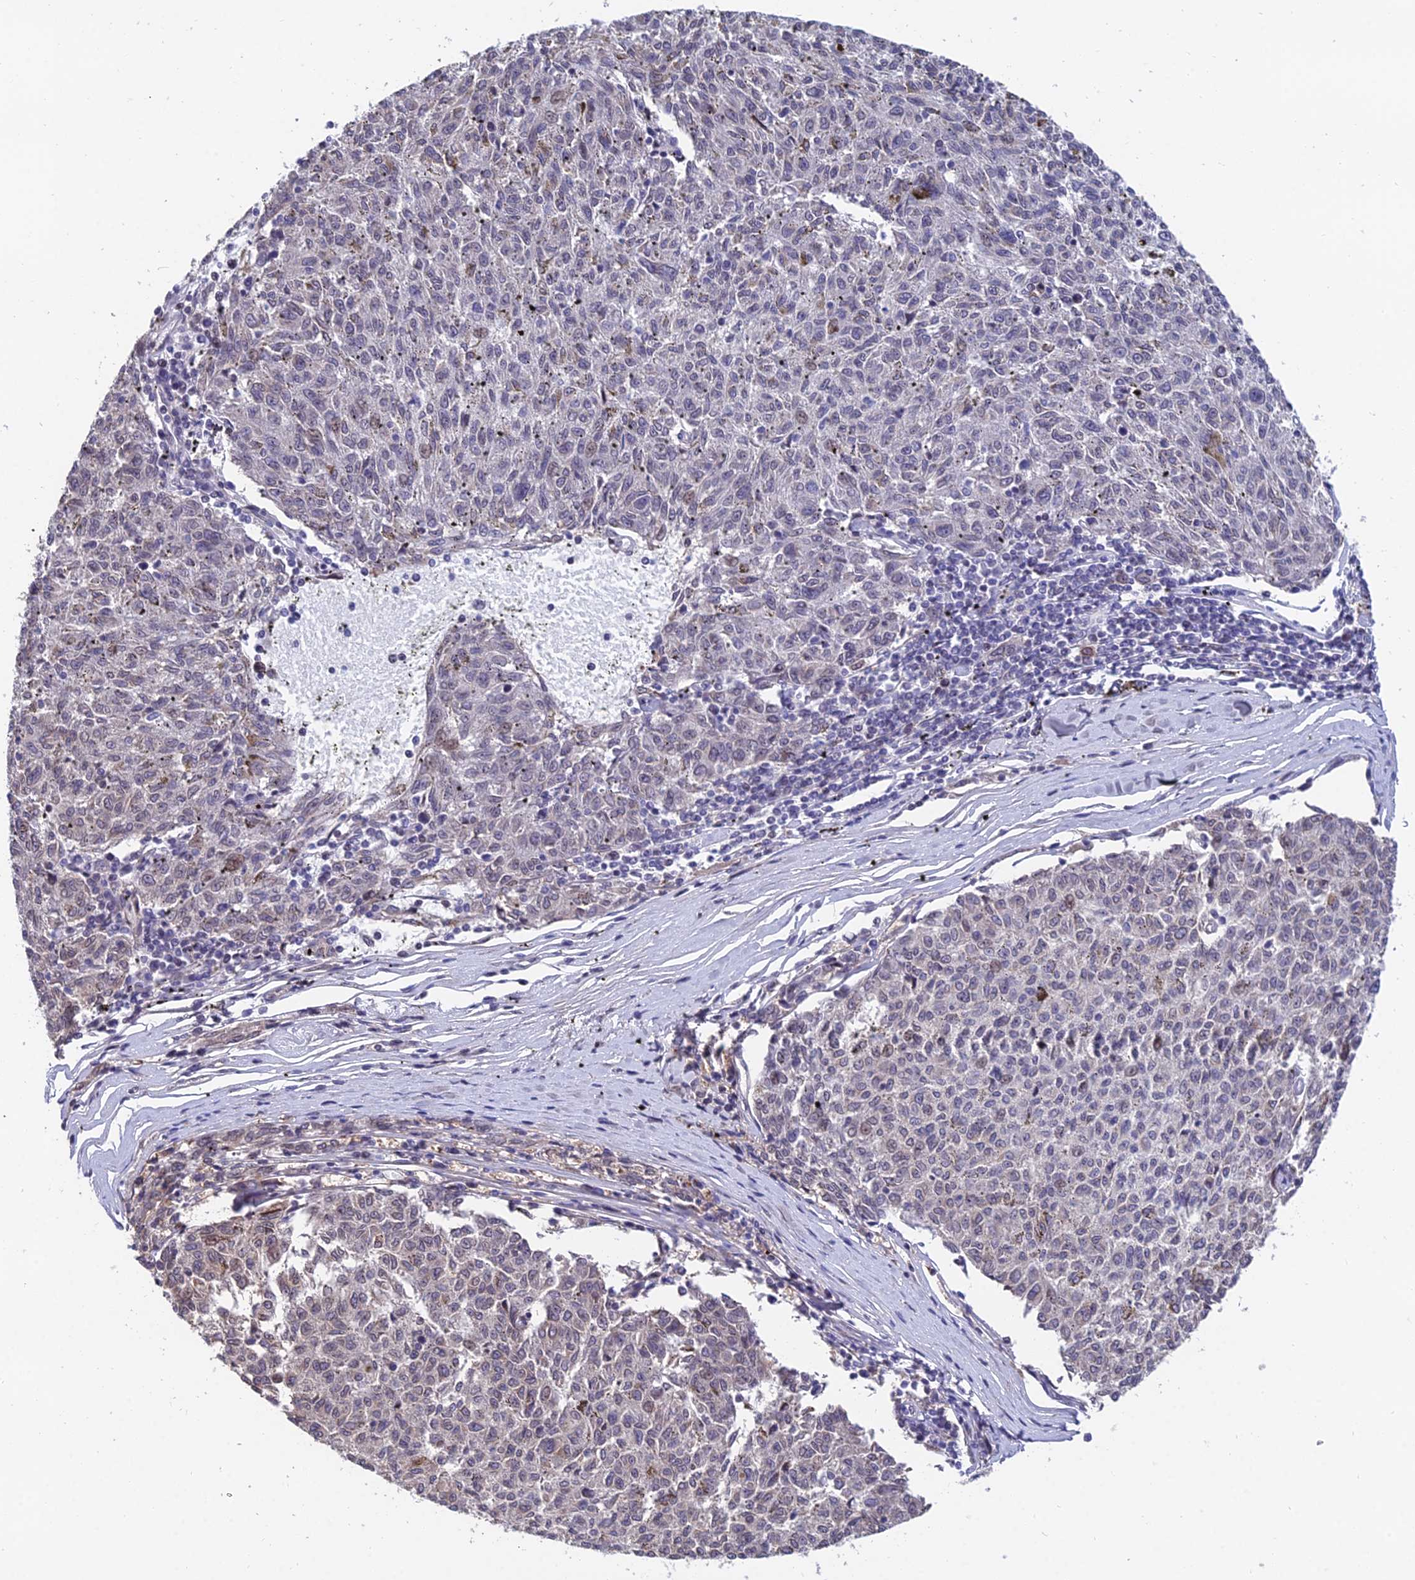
{"staining": {"intensity": "negative", "quantity": "none", "location": "none"}, "tissue": "melanoma", "cell_type": "Tumor cells", "image_type": "cancer", "snomed": [{"axis": "morphology", "description": "Malignant melanoma, NOS"}, {"axis": "topography", "description": "Skin"}], "caption": "High power microscopy histopathology image of an immunohistochemistry (IHC) image of melanoma, revealing no significant positivity in tumor cells.", "gene": "INPP4A", "patient": {"sex": "female", "age": 72}}